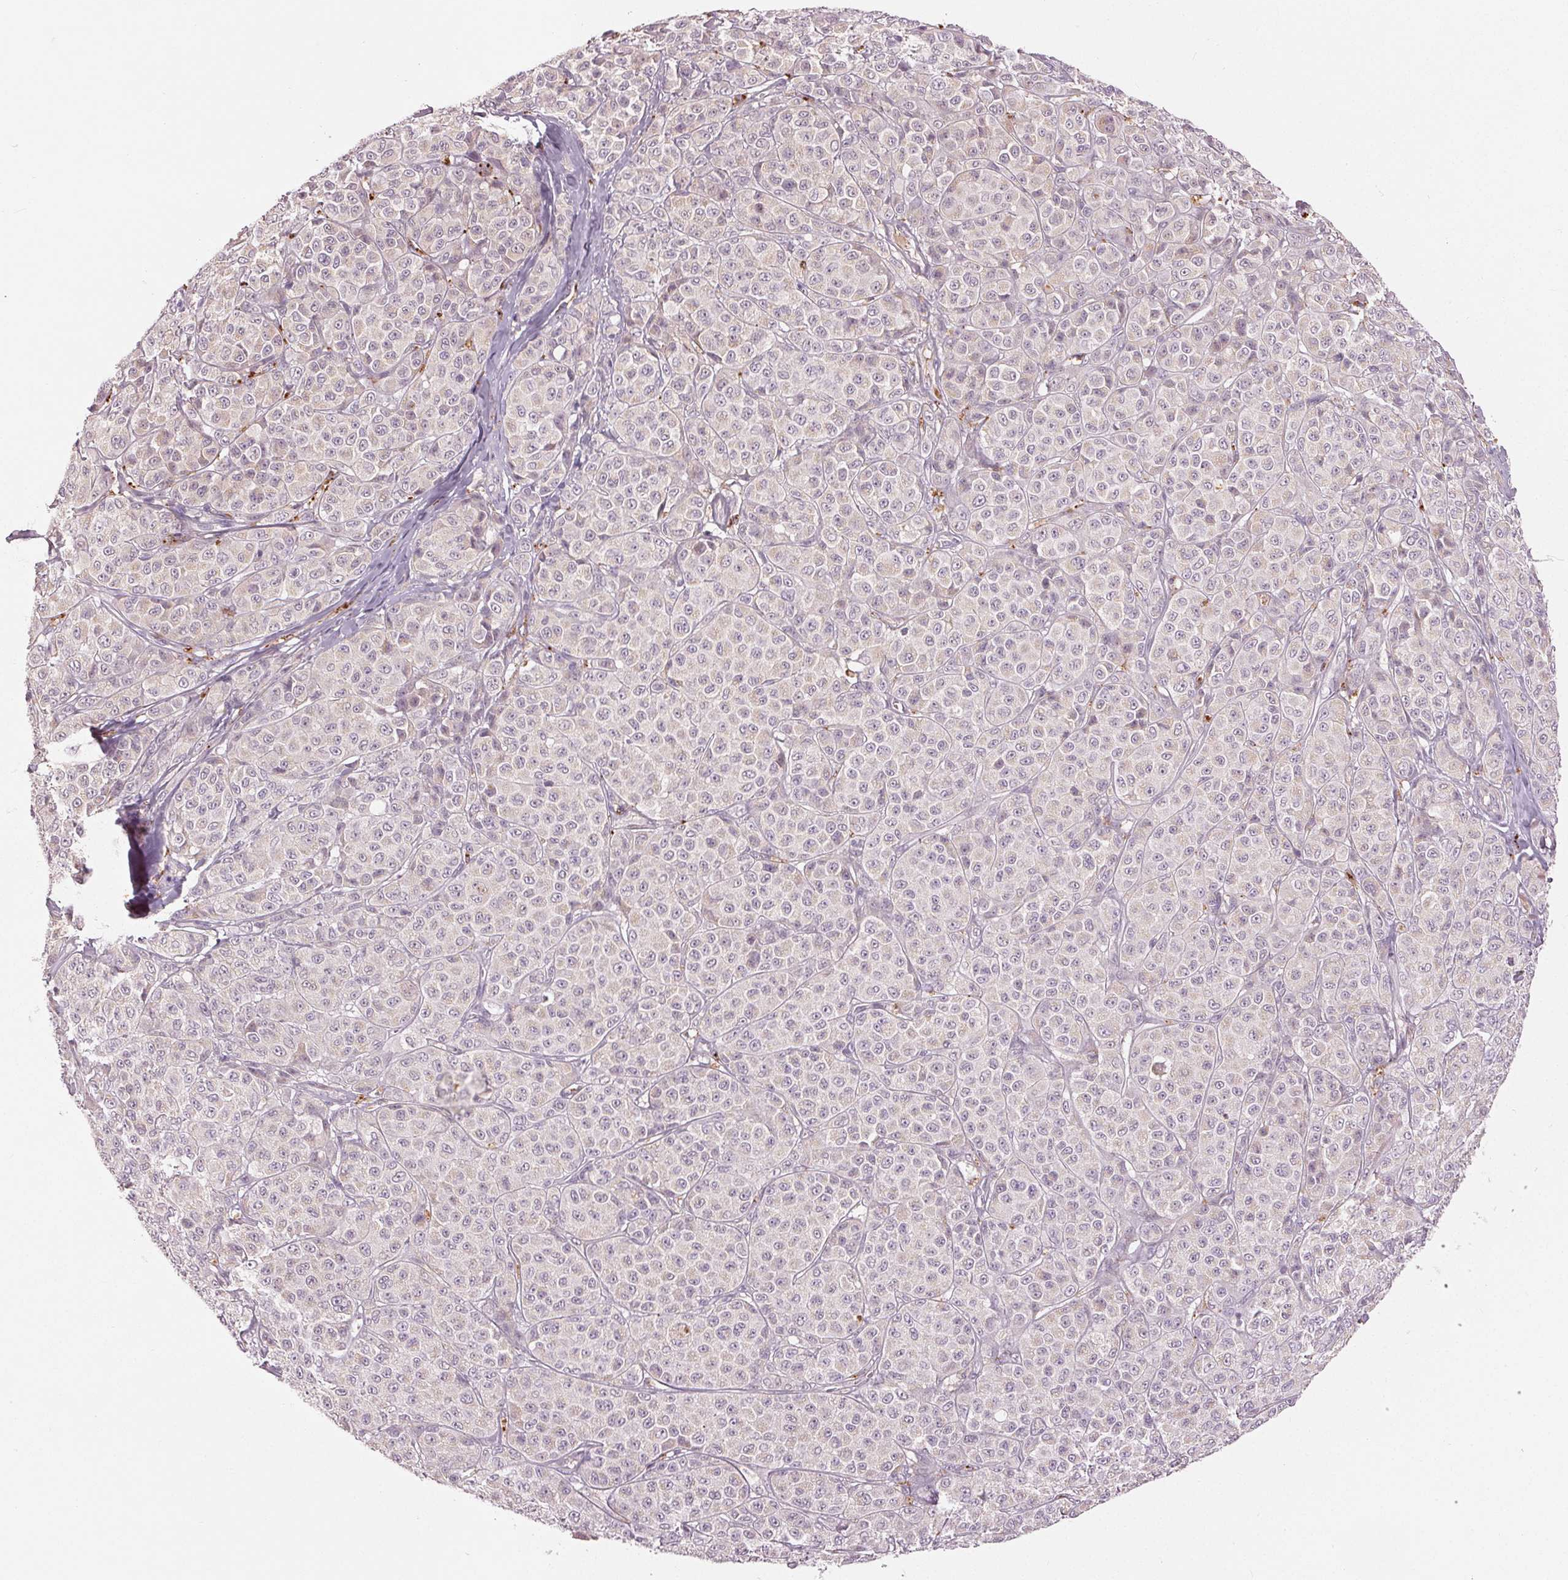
{"staining": {"intensity": "negative", "quantity": "none", "location": "none"}, "tissue": "melanoma", "cell_type": "Tumor cells", "image_type": "cancer", "snomed": [{"axis": "morphology", "description": "Malignant melanoma, NOS"}, {"axis": "topography", "description": "Skin"}], "caption": "Immunohistochemistry (IHC) photomicrograph of neoplastic tissue: melanoma stained with DAB exhibits no significant protein staining in tumor cells.", "gene": "ZNF605", "patient": {"sex": "male", "age": 89}}